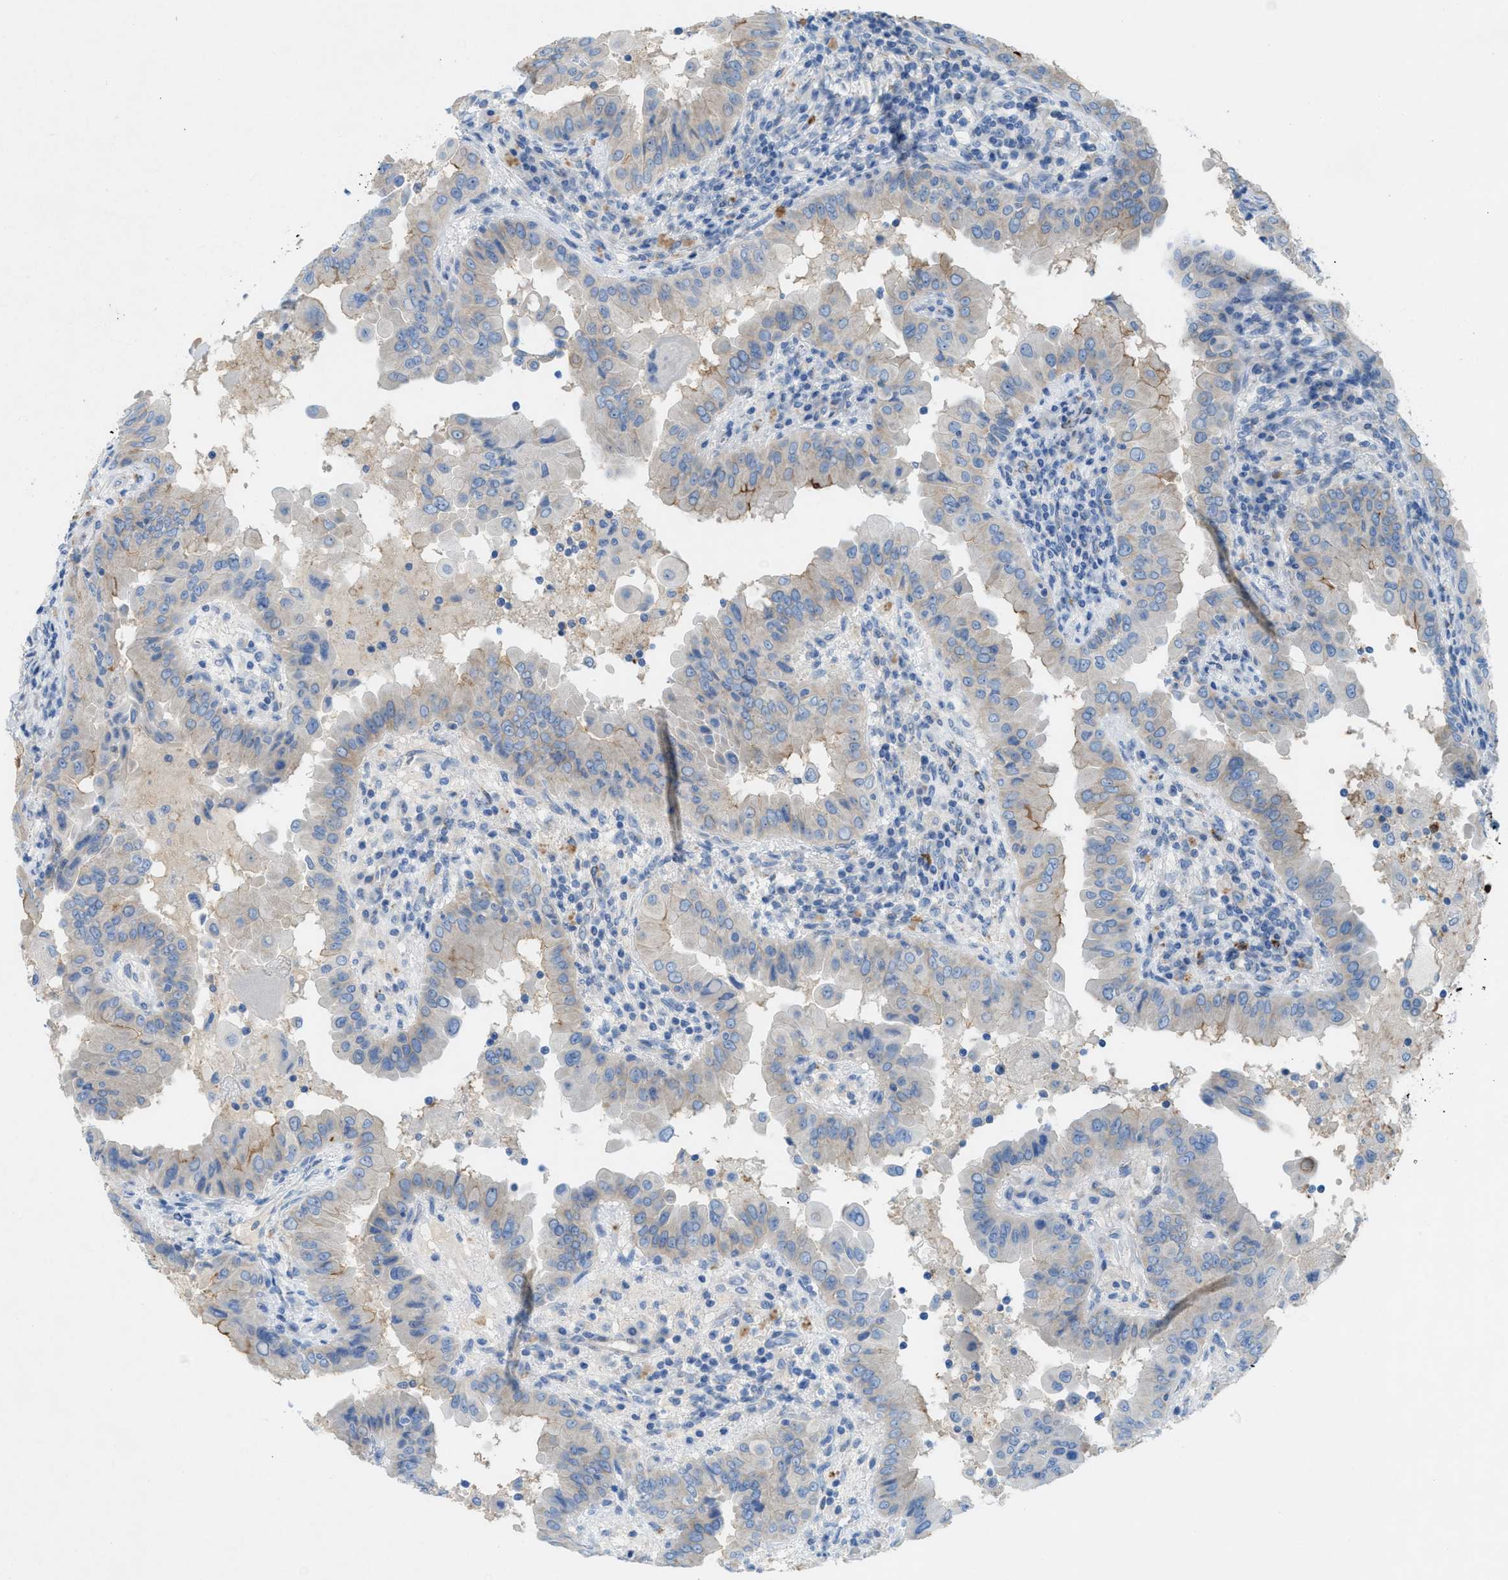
{"staining": {"intensity": "moderate", "quantity": "<25%", "location": "cytoplasmic/membranous"}, "tissue": "thyroid cancer", "cell_type": "Tumor cells", "image_type": "cancer", "snomed": [{"axis": "morphology", "description": "Papillary adenocarcinoma, NOS"}, {"axis": "topography", "description": "Thyroid gland"}], "caption": "Protein analysis of thyroid papillary adenocarcinoma tissue shows moderate cytoplasmic/membranous positivity in approximately <25% of tumor cells. (Stains: DAB in brown, nuclei in blue, Microscopy: brightfield microscopy at high magnification).", "gene": "CMTM1", "patient": {"sex": "male", "age": 33}}